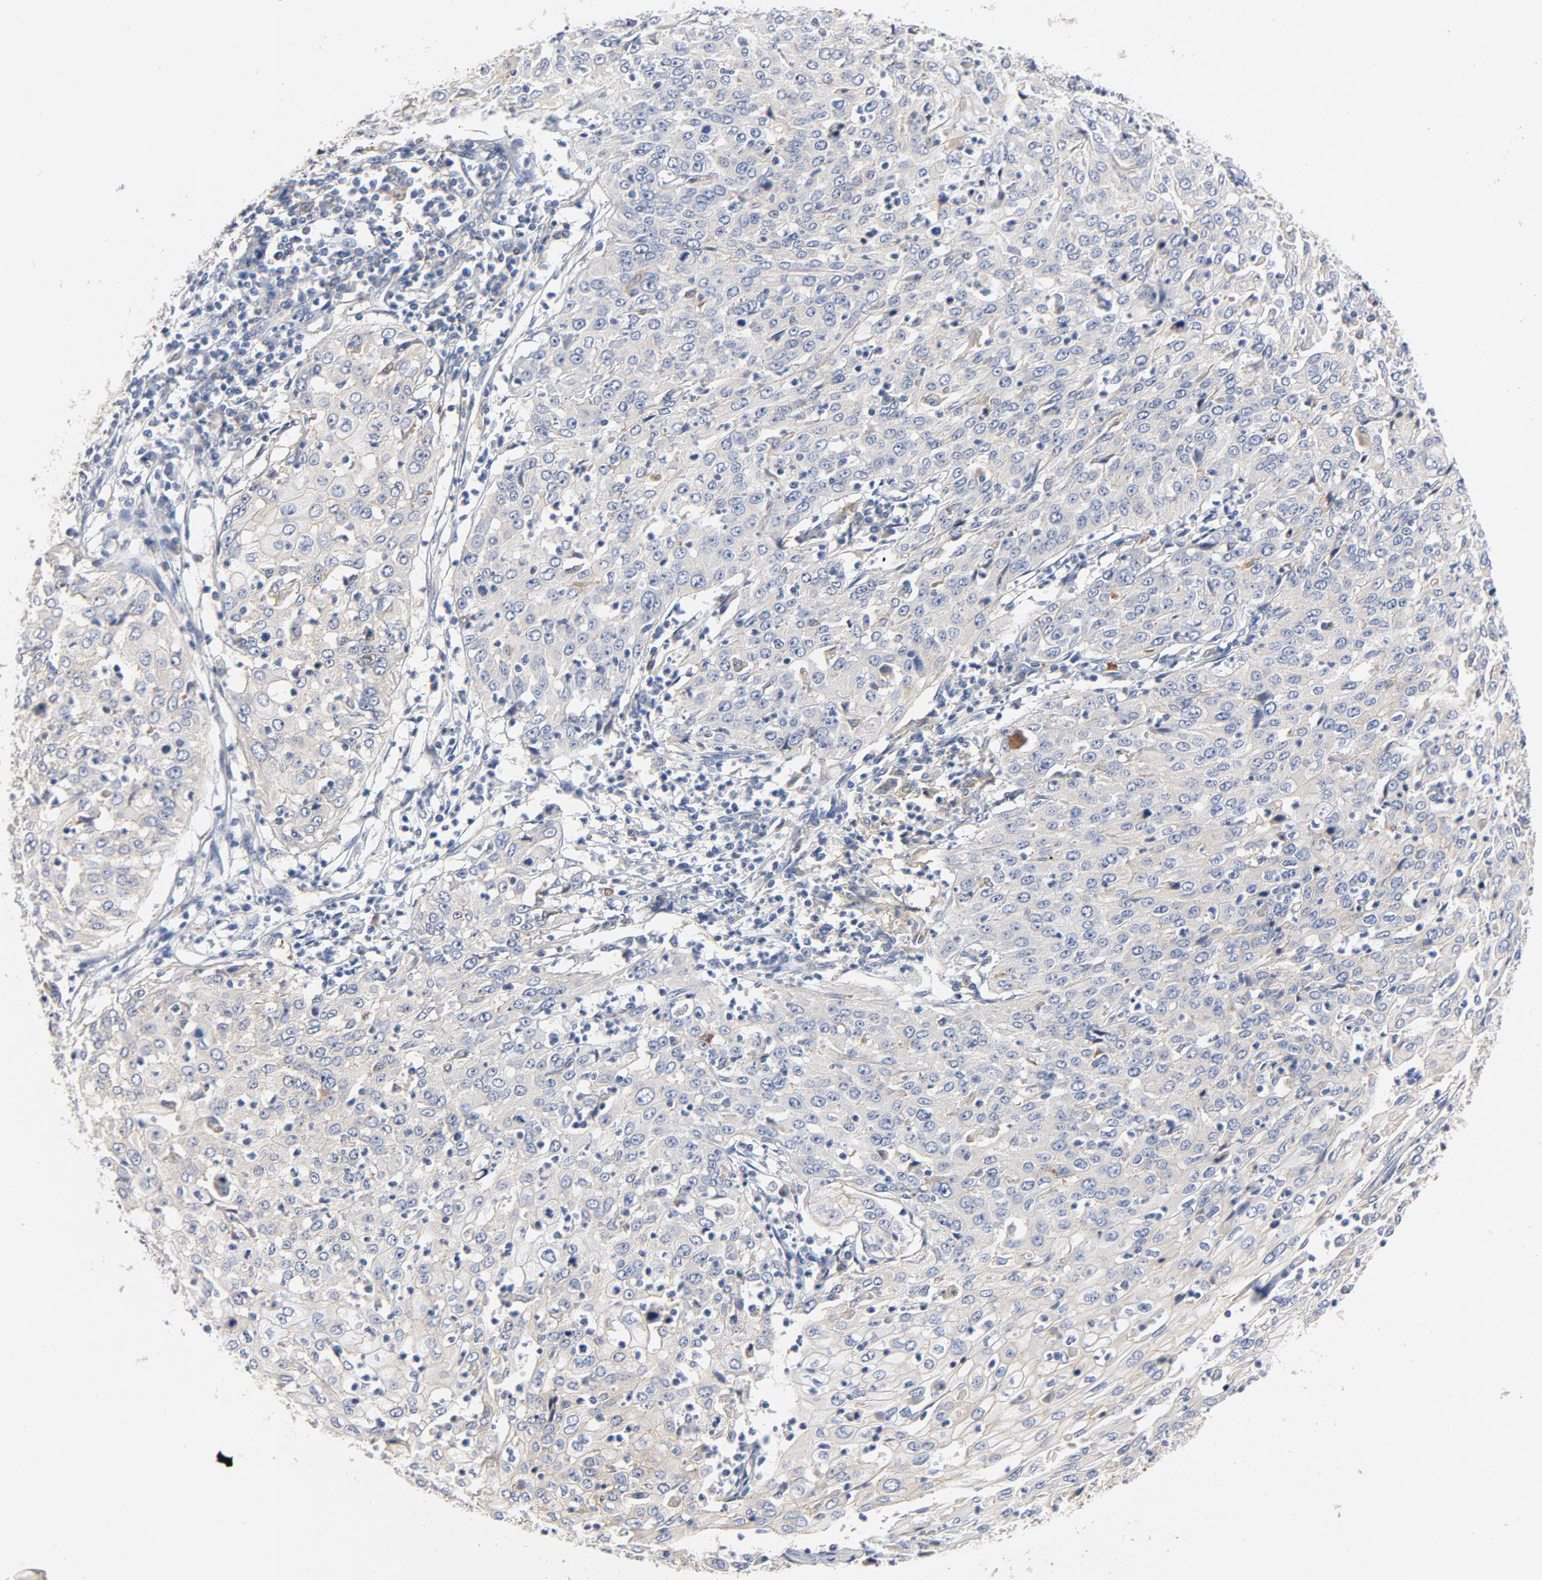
{"staining": {"intensity": "negative", "quantity": "none", "location": "none"}, "tissue": "cervical cancer", "cell_type": "Tumor cells", "image_type": "cancer", "snomed": [{"axis": "morphology", "description": "Squamous cell carcinoma, NOS"}, {"axis": "topography", "description": "Cervix"}], "caption": "Immunohistochemistry (IHC) histopathology image of cervical cancer (squamous cell carcinoma) stained for a protein (brown), which displays no positivity in tumor cells. (DAB immunohistochemistry visualized using brightfield microscopy, high magnification).", "gene": "SRC", "patient": {"sex": "female", "age": 39}}